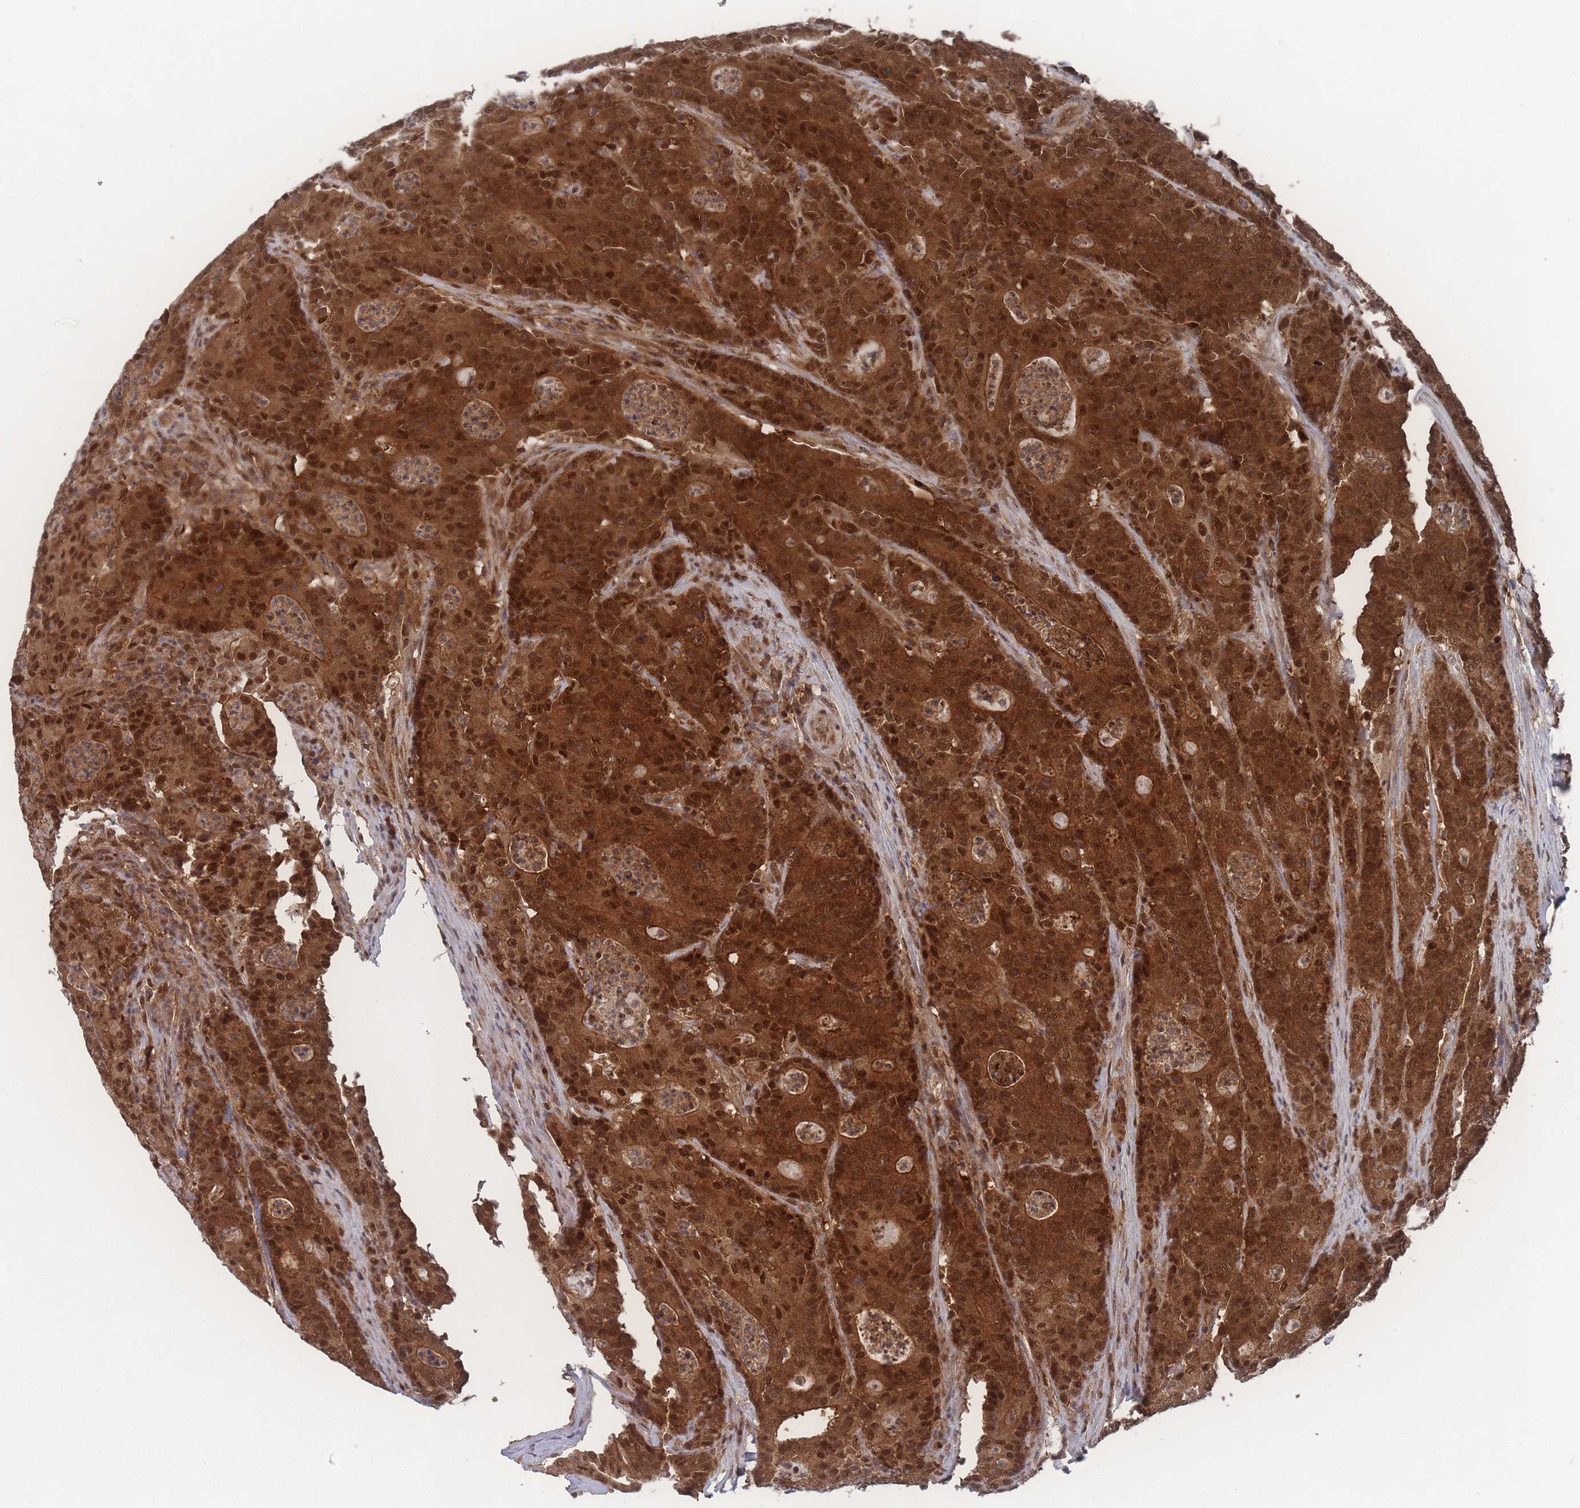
{"staining": {"intensity": "strong", "quantity": ">75%", "location": "cytoplasmic/membranous,nuclear"}, "tissue": "colorectal cancer", "cell_type": "Tumor cells", "image_type": "cancer", "snomed": [{"axis": "morphology", "description": "Adenocarcinoma, NOS"}, {"axis": "topography", "description": "Colon"}], "caption": "The immunohistochemical stain shows strong cytoplasmic/membranous and nuclear expression in tumor cells of adenocarcinoma (colorectal) tissue.", "gene": "PSMA1", "patient": {"sex": "male", "age": 83}}